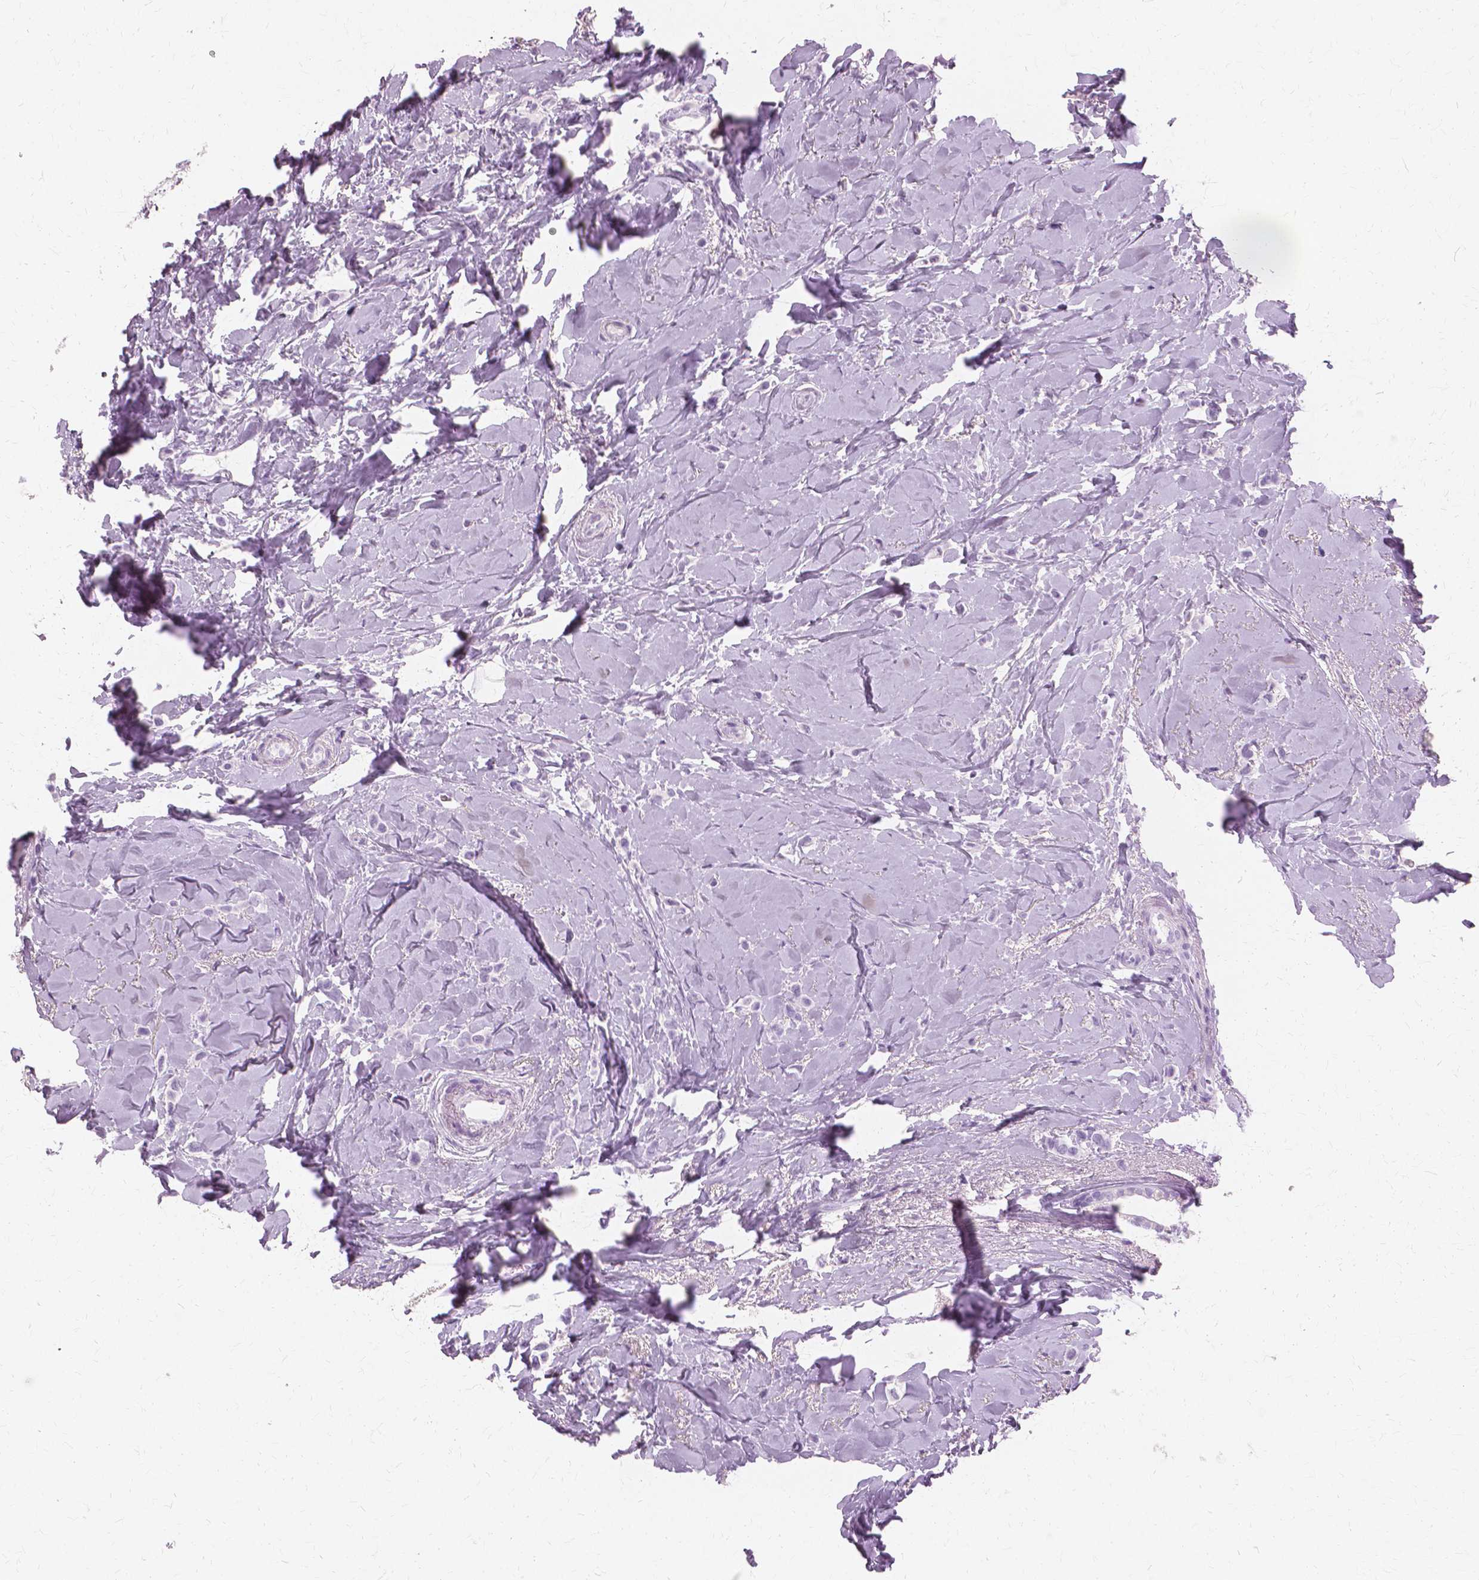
{"staining": {"intensity": "negative", "quantity": "none", "location": "none"}, "tissue": "breast cancer", "cell_type": "Tumor cells", "image_type": "cancer", "snomed": [{"axis": "morphology", "description": "Lobular carcinoma"}, {"axis": "topography", "description": "Breast"}], "caption": "This histopathology image is of breast cancer stained with IHC to label a protein in brown with the nuclei are counter-stained blue. There is no positivity in tumor cells.", "gene": "SFTPD", "patient": {"sex": "female", "age": 66}}